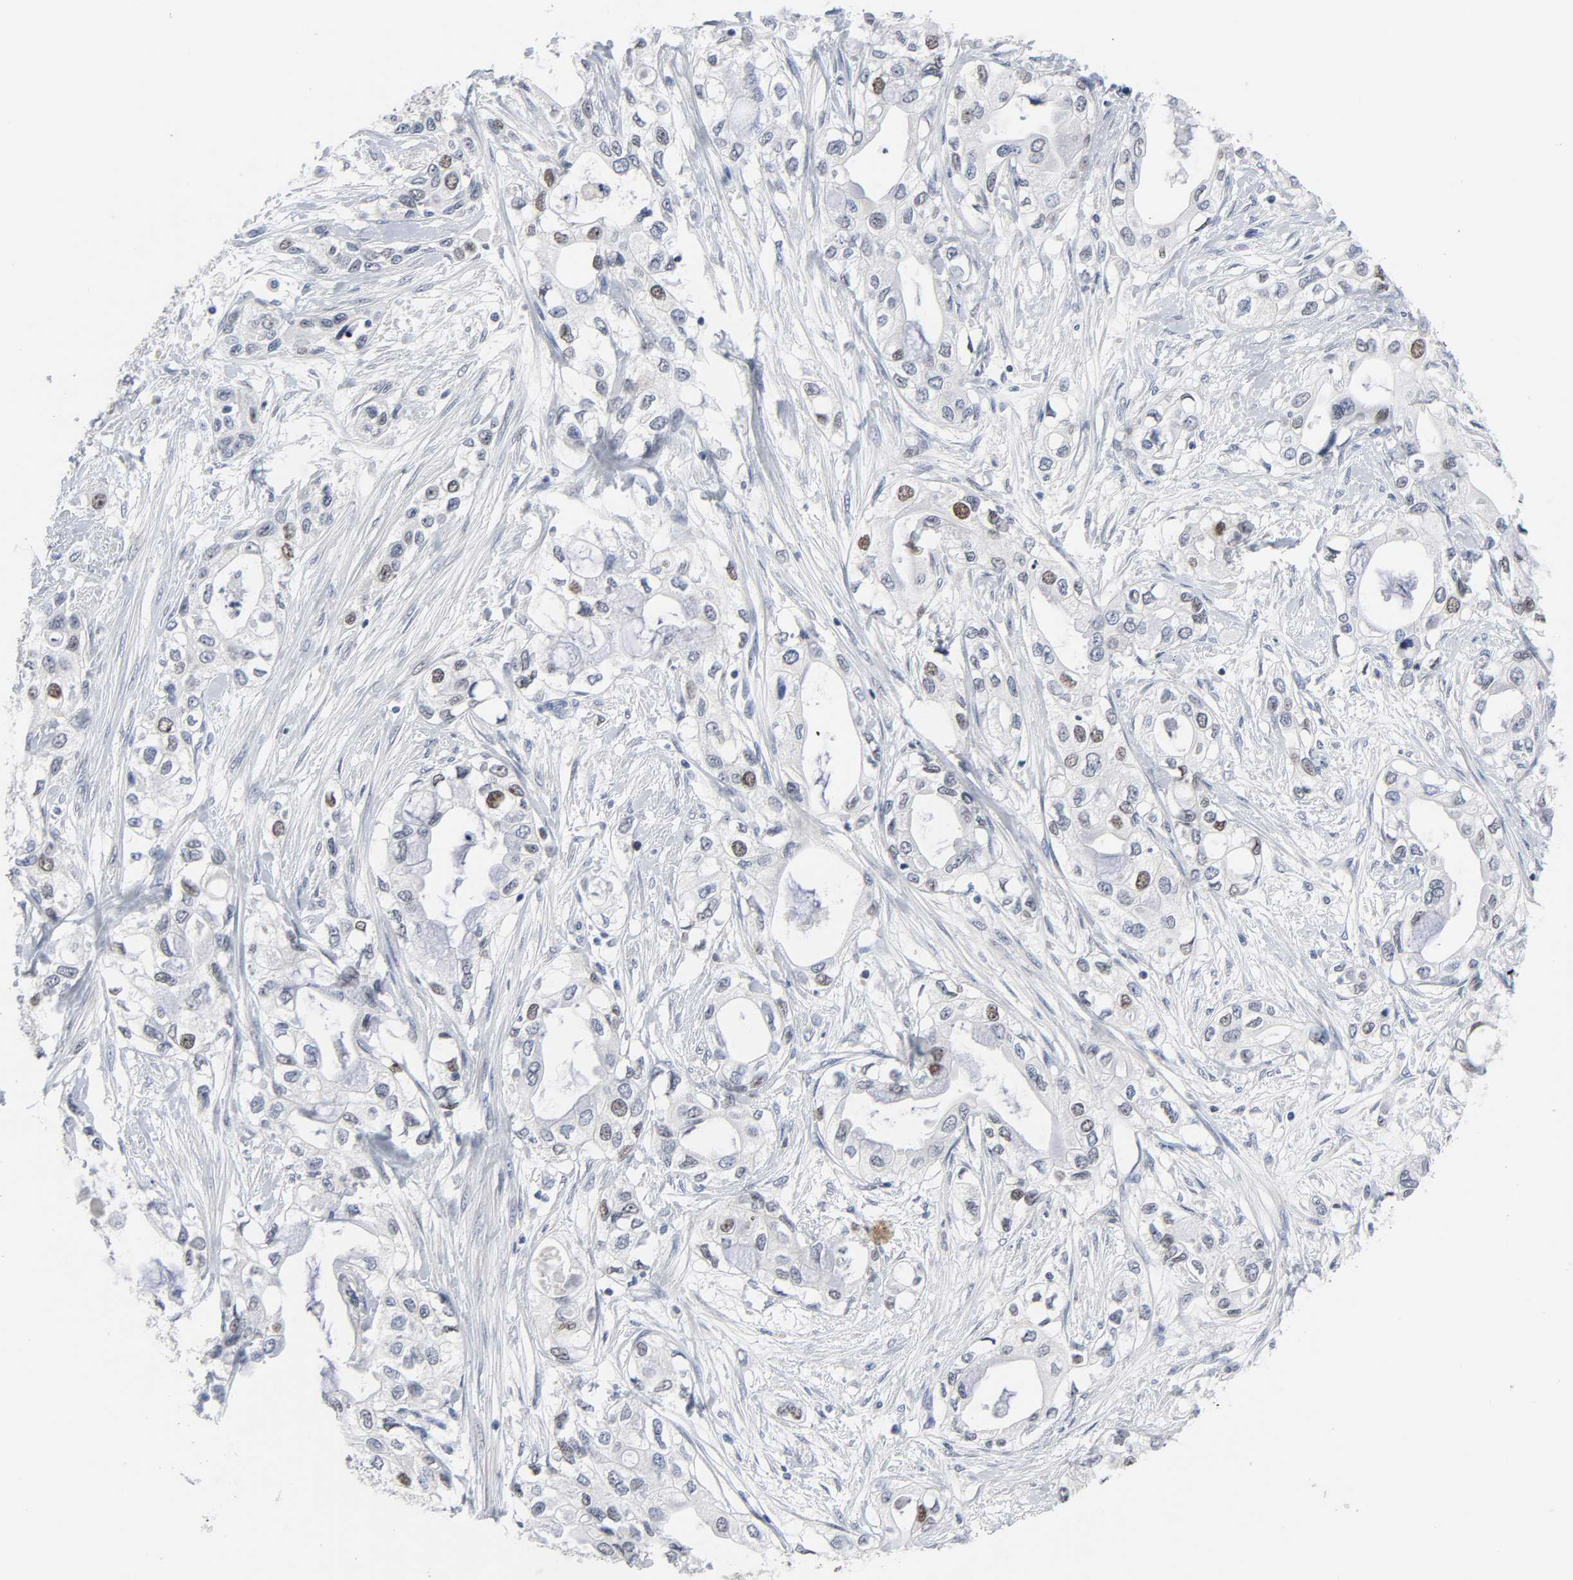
{"staining": {"intensity": "moderate", "quantity": "<25%", "location": "nuclear"}, "tissue": "pancreatic cancer", "cell_type": "Tumor cells", "image_type": "cancer", "snomed": [{"axis": "morphology", "description": "Adenocarcinoma, NOS"}, {"axis": "topography", "description": "Pancreas"}], "caption": "Adenocarcinoma (pancreatic) stained for a protein (brown) exhibits moderate nuclear positive staining in about <25% of tumor cells.", "gene": "WEE1", "patient": {"sex": "female", "age": 70}}